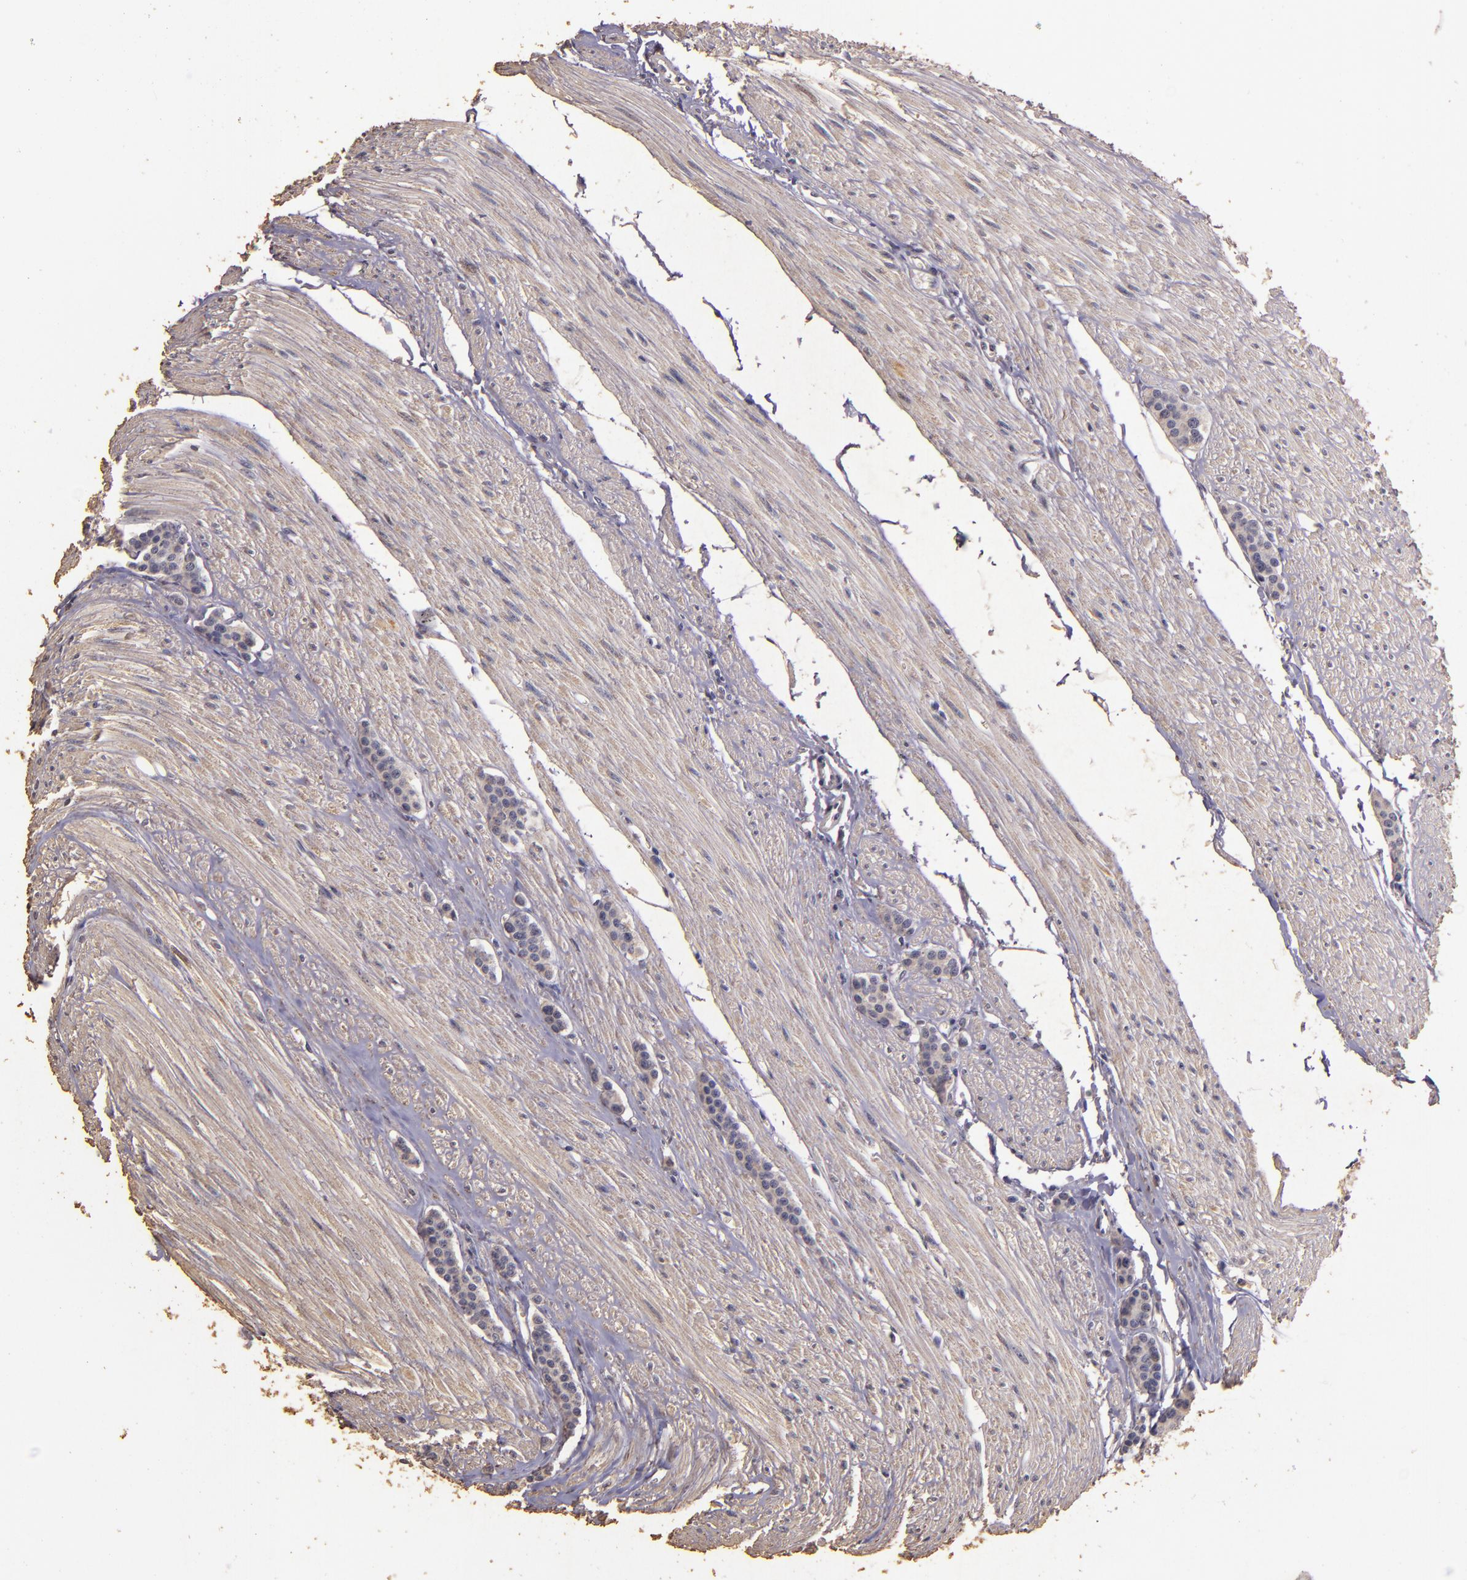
{"staining": {"intensity": "weak", "quantity": ">75%", "location": "cytoplasmic/membranous"}, "tissue": "carcinoid", "cell_type": "Tumor cells", "image_type": "cancer", "snomed": [{"axis": "morphology", "description": "Carcinoid, malignant, NOS"}, {"axis": "topography", "description": "Small intestine"}], "caption": "IHC histopathology image of malignant carcinoid stained for a protein (brown), which exhibits low levels of weak cytoplasmic/membranous positivity in about >75% of tumor cells.", "gene": "BCL2L13", "patient": {"sex": "male", "age": 60}}